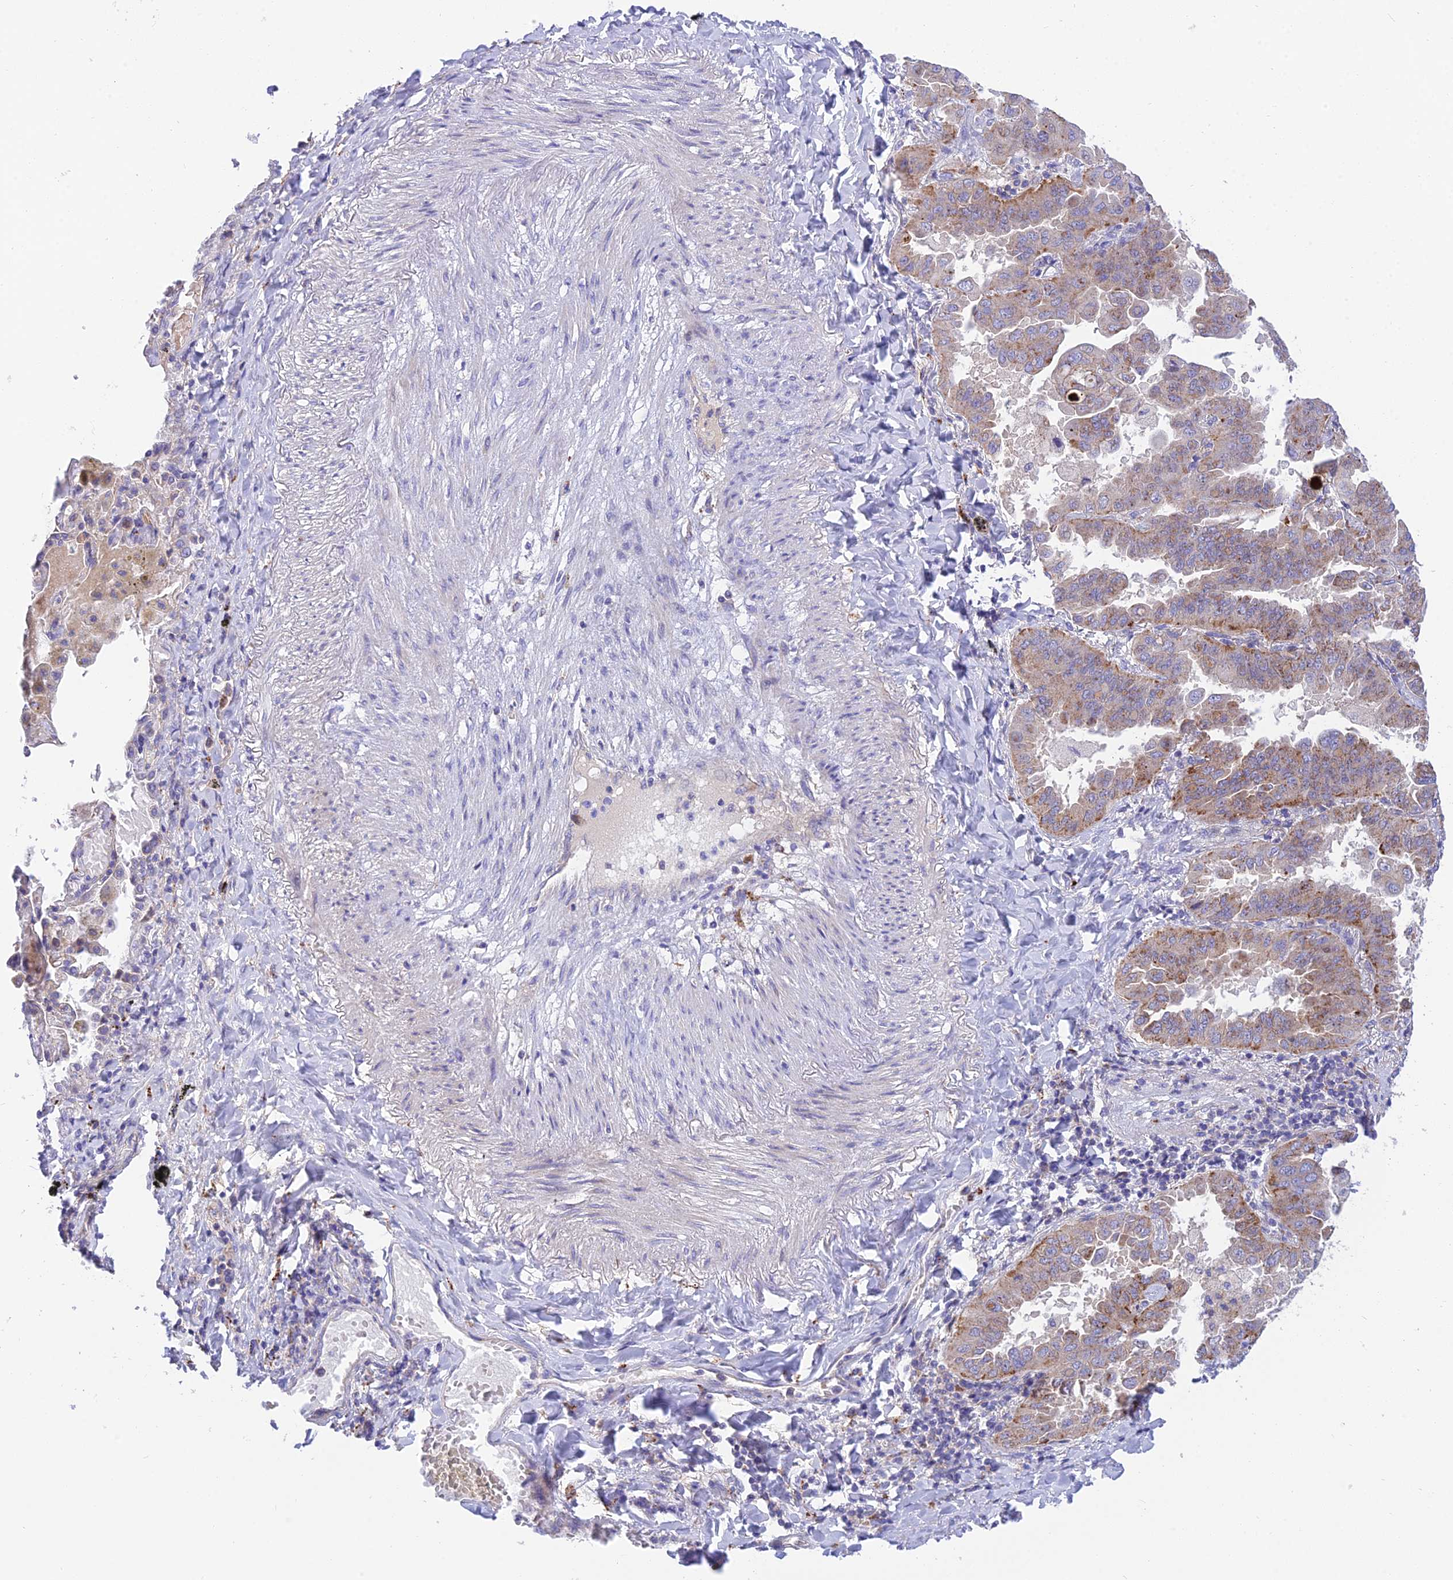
{"staining": {"intensity": "moderate", "quantity": "<25%", "location": "cytoplasmic/membranous"}, "tissue": "lung cancer", "cell_type": "Tumor cells", "image_type": "cancer", "snomed": [{"axis": "morphology", "description": "Adenocarcinoma, NOS"}, {"axis": "topography", "description": "Lung"}], "caption": "IHC (DAB) staining of lung adenocarcinoma demonstrates moderate cytoplasmic/membranous protein expression in approximately <25% of tumor cells.", "gene": "CCDC157", "patient": {"sex": "male", "age": 64}}